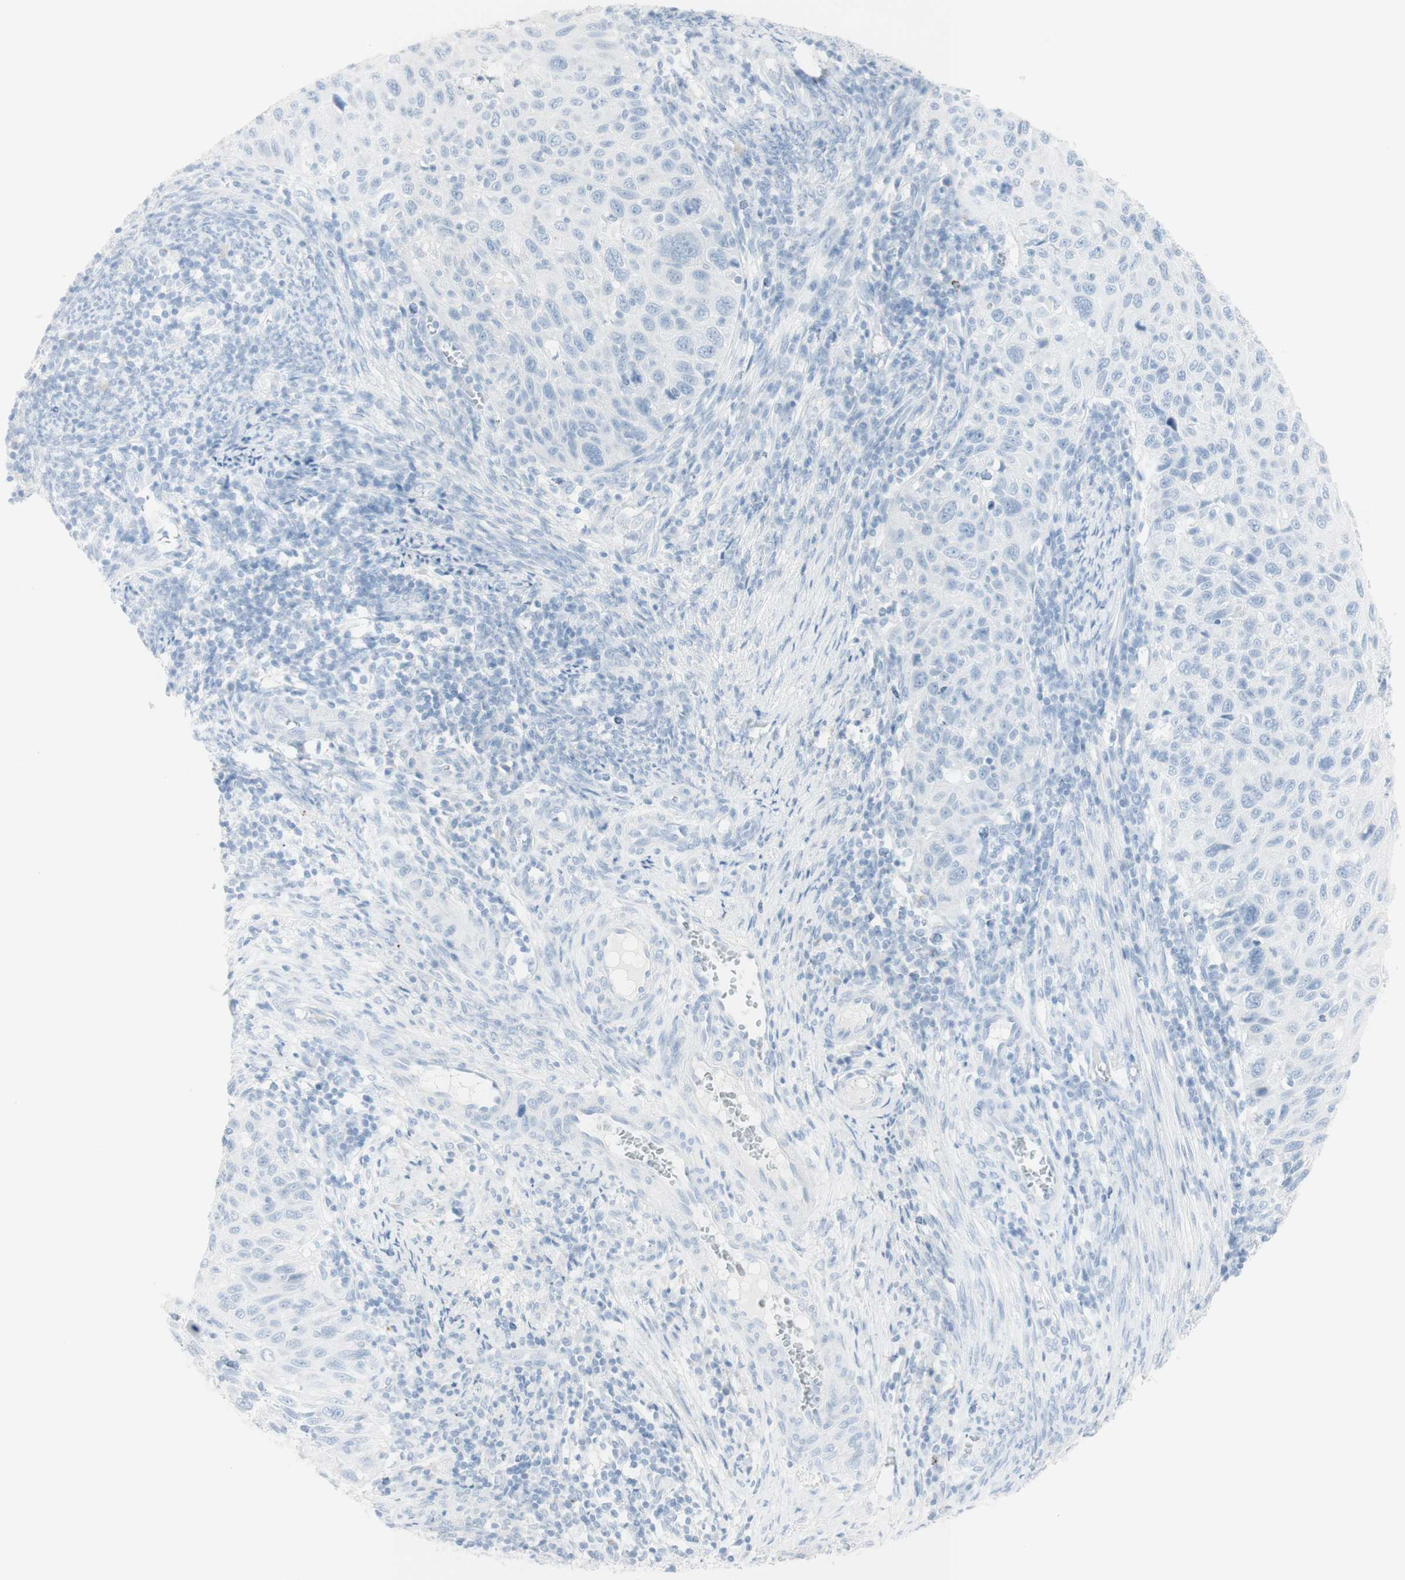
{"staining": {"intensity": "negative", "quantity": "none", "location": "none"}, "tissue": "cervical cancer", "cell_type": "Tumor cells", "image_type": "cancer", "snomed": [{"axis": "morphology", "description": "Squamous cell carcinoma, NOS"}, {"axis": "topography", "description": "Cervix"}], "caption": "This is an immunohistochemistry (IHC) micrograph of human squamous cell carcinoma (cervical). There is no expression in tumor cells.", "gene": "NAPSA", "patient": {"sex": "female", "age": 70}}